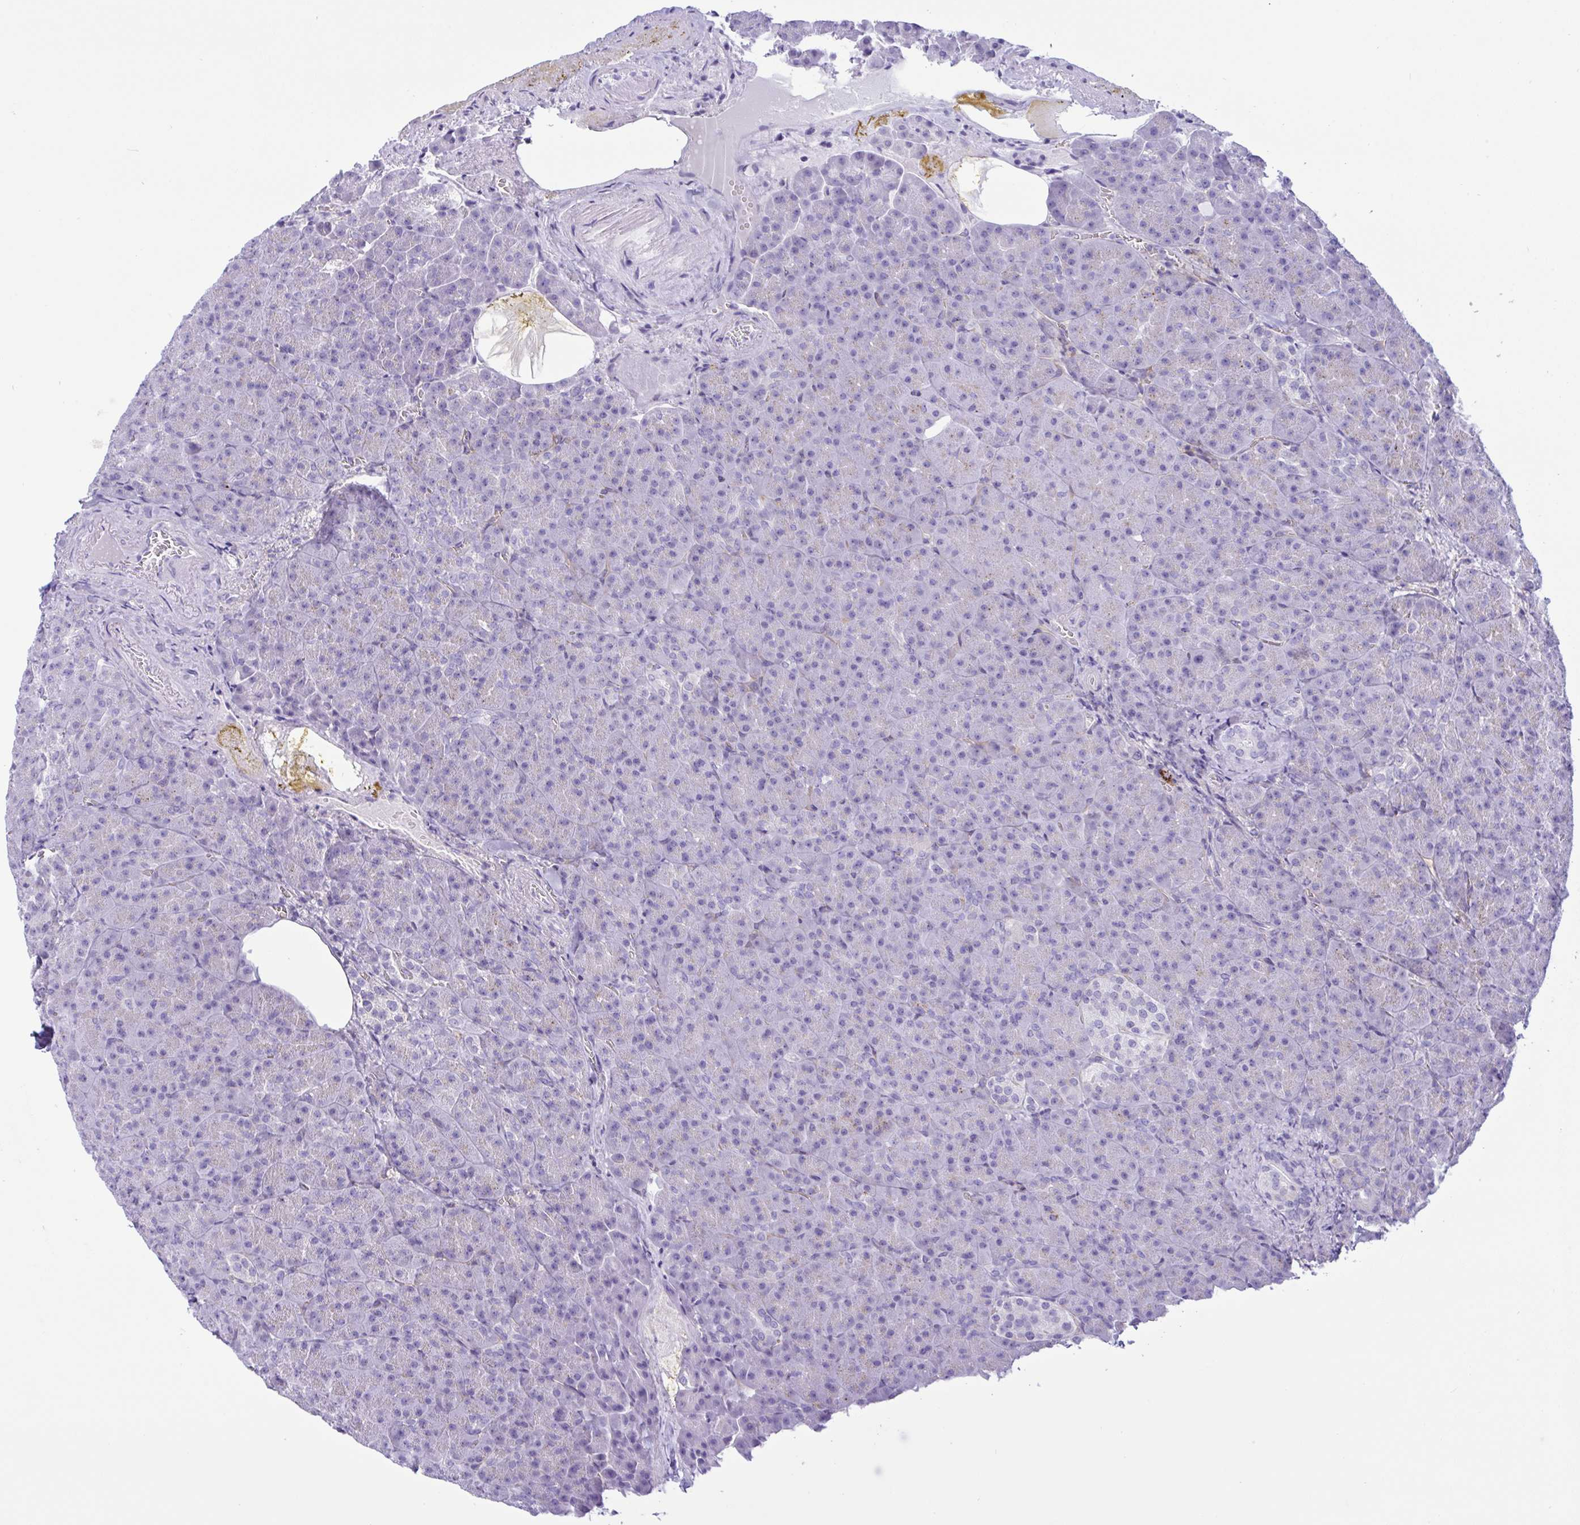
{"staining": {"intensity": "negative", "quantity": "none", "location": "none"}, "tissue": "pancreas", "cell_type": "Exocrine glandular cells", "image_type": "normal", "snomed": [{"axis": "morphology", "description": "Normal tissue, NOS"}, {"axis": "topography", "description": "Pancreas"}], "caption": "Exocrine glandular cells show no significant positivity in normal pancreas. (Immunohistochemistry (ihc), brightfield microscopy, high magnification).", "gene": "SREBF1", "patient": {"sex": "female", "age": 74}}